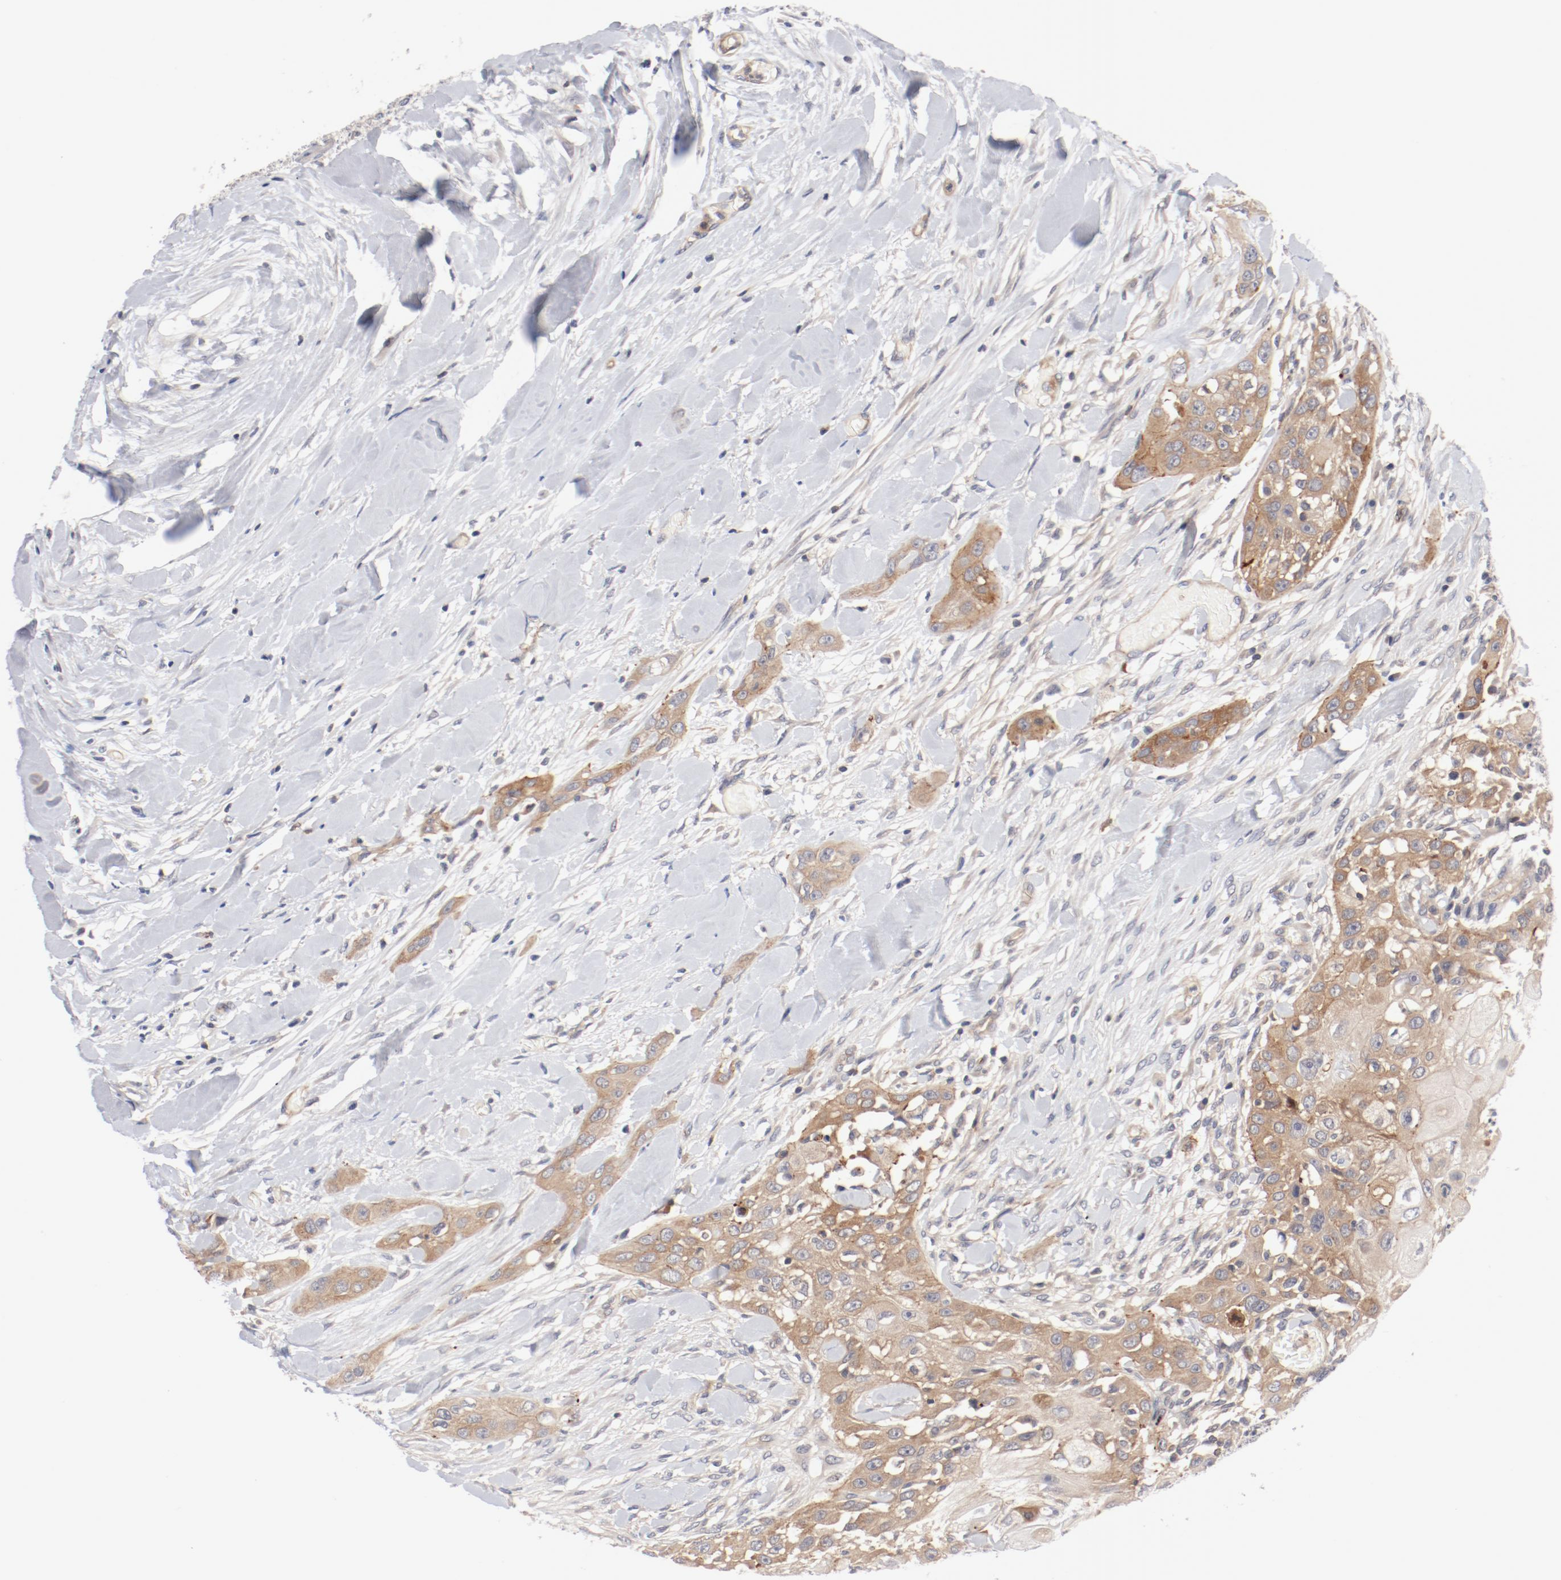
{"staining": {"intensity": "moderate", "quantity": "25%-75%", "location": "cytoplasmic/membranous"}, "tissue": "head and neck cancer", "cell_type": "Tumor cells", "image_type": "cancer", "snomed": [{"axis": "morphology", "description": "Neoplasm, malignant, NOS"}, {"axis": "topography", "description": "Salivary gland"}, {"axis": "topography", "description": "Head-Neck"}], "caption": "Protein staining of head and neck neoplasm (malignant) tissue demonstrates moderate cytoplasmic/membranous positivity in about 25%-75% of tumor cells.", "gene": "ZNF267", "patient": {"sex": "male", "age": 43}}